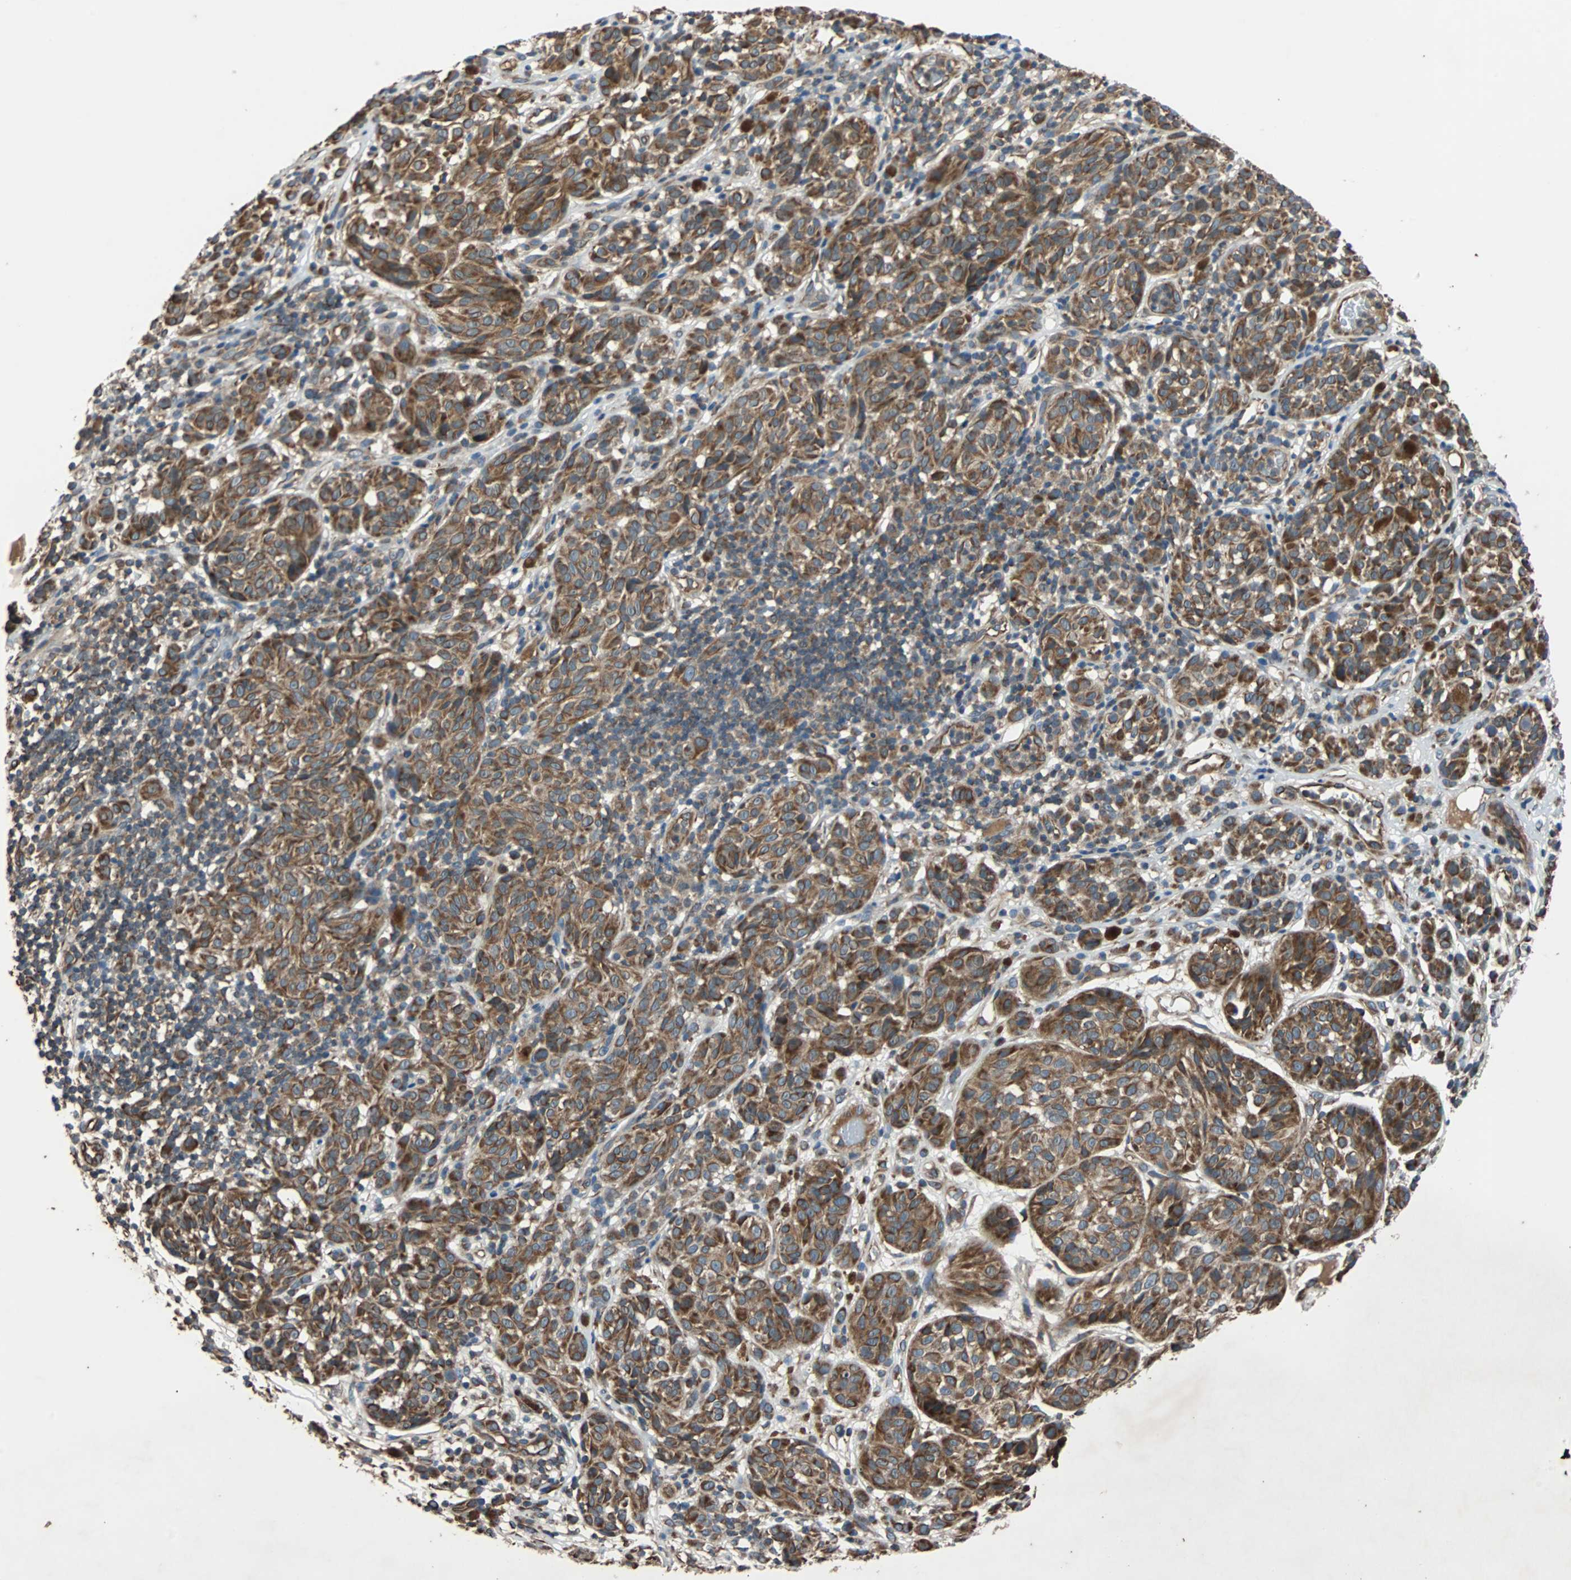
{"staining": {"intensity": "moderate", "quantity": ">75%", "location": "cytoplasmic/membranous"}, "tissue": "melanoma", "cell_type": "Tumor cells", "image_type": "cancer", "snomed": [{"axis": "morphology", "description": "Malignant melanoma, NOS"}, {"axis": "topography", "description": "Skin"}], "caption": "Brown immunohistochemical staining in malignant melanoma reveals moderate cytoplasmic/membranous positivity in about >75% of tumor cells.", "gene": "ACTR3", "patient": {"sex": "female", "age": 46}}